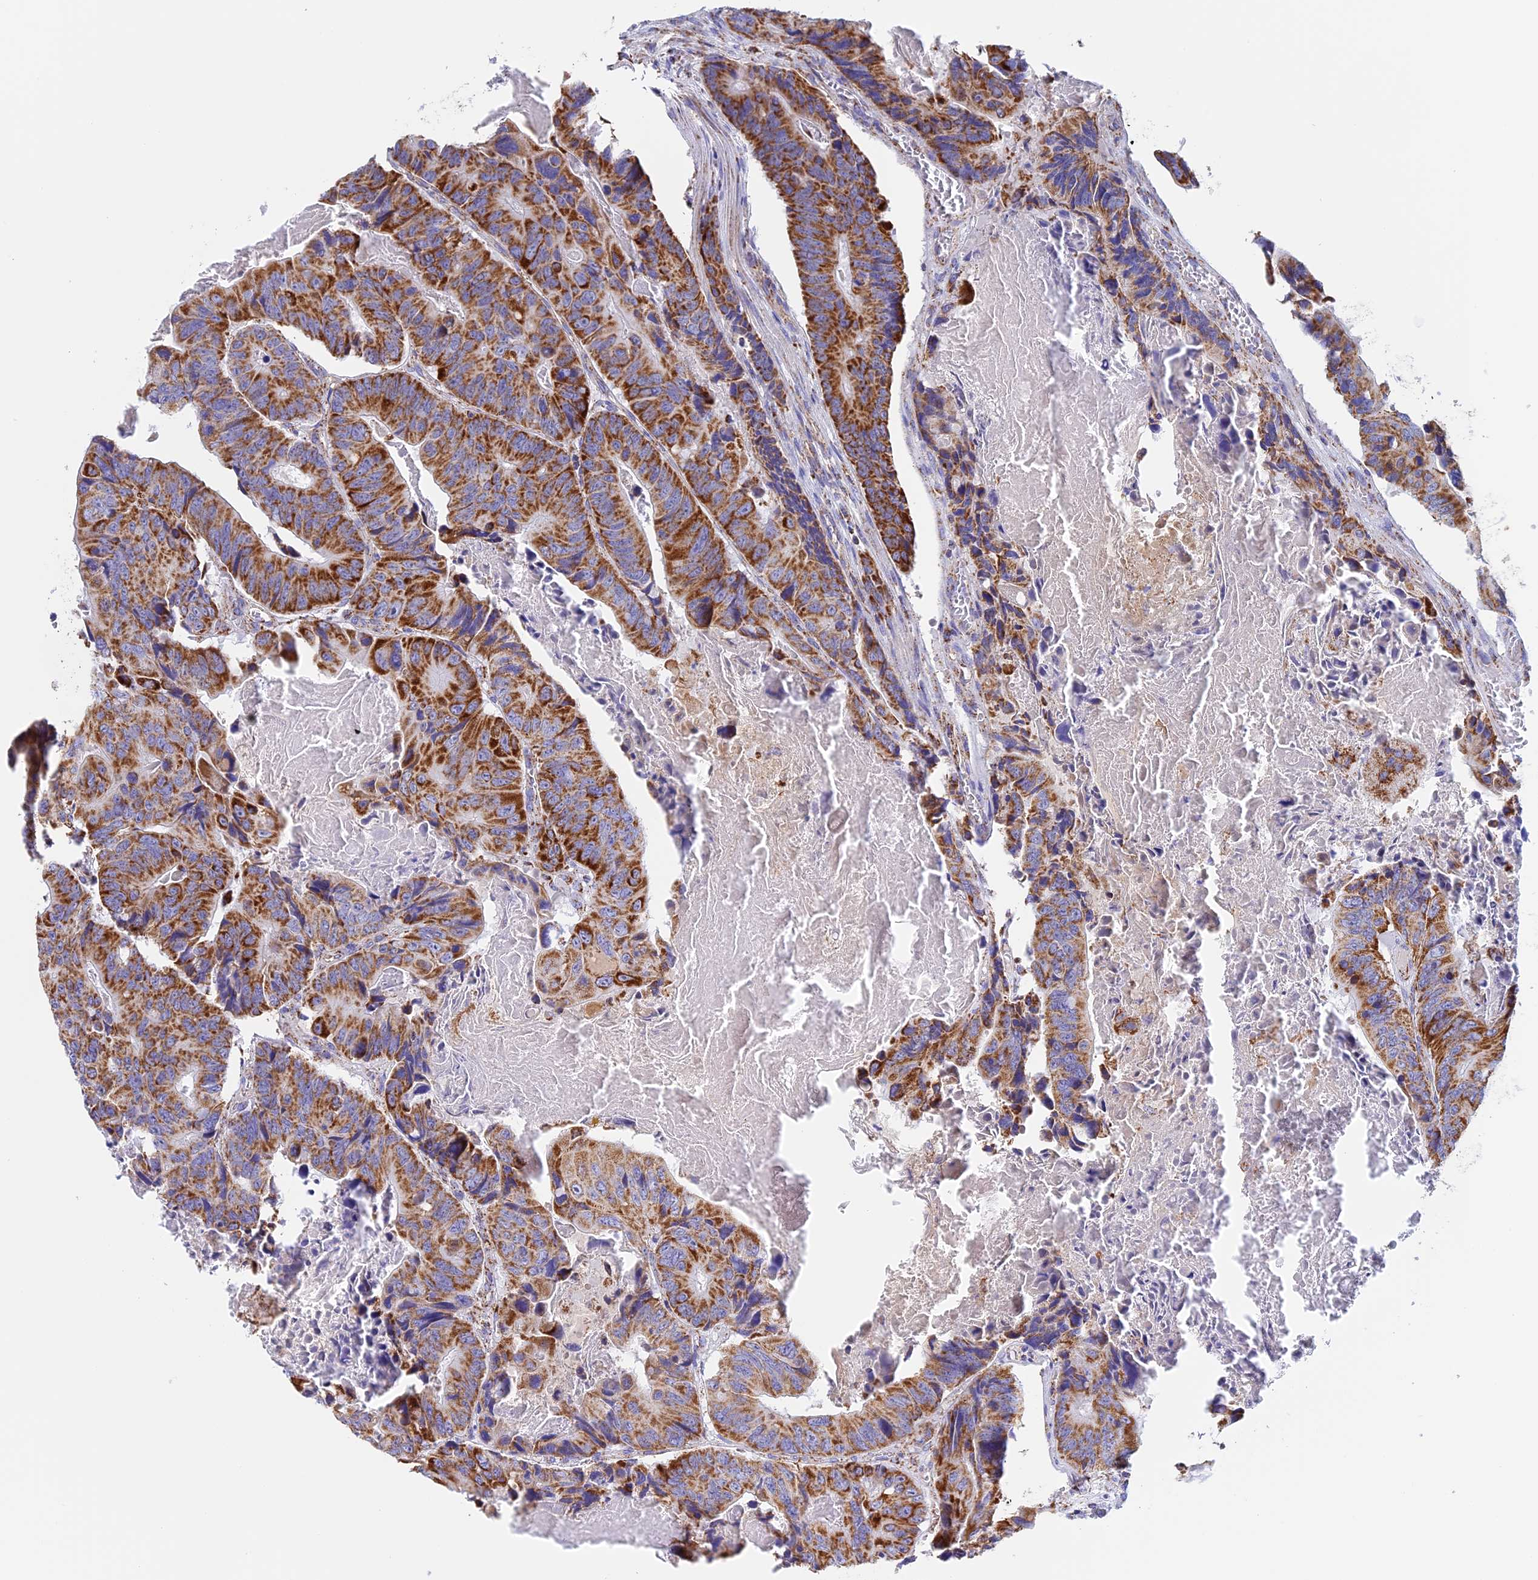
{"staining": {"intensity": "strong", "quantity": ">75%", "location": "cytoplasmic/membranous"}, "tissue": "colorectal cancer", "cell_type": "Tumor cells", "image_type": "cancer", "snomed": [{"axis": "morphology", "description": "Adenocarcinoma, NOS"}, {"axis": "topography", "description": "Colon"}], "caption": "Immunohistochemical staining of colorectal cancer displays high levels of strong cytoplasmic/membranous protein staining in approximately >75% of tumor cells.", "gene": "KCNG1", "patient": {"sex": "male", "age": 84}}